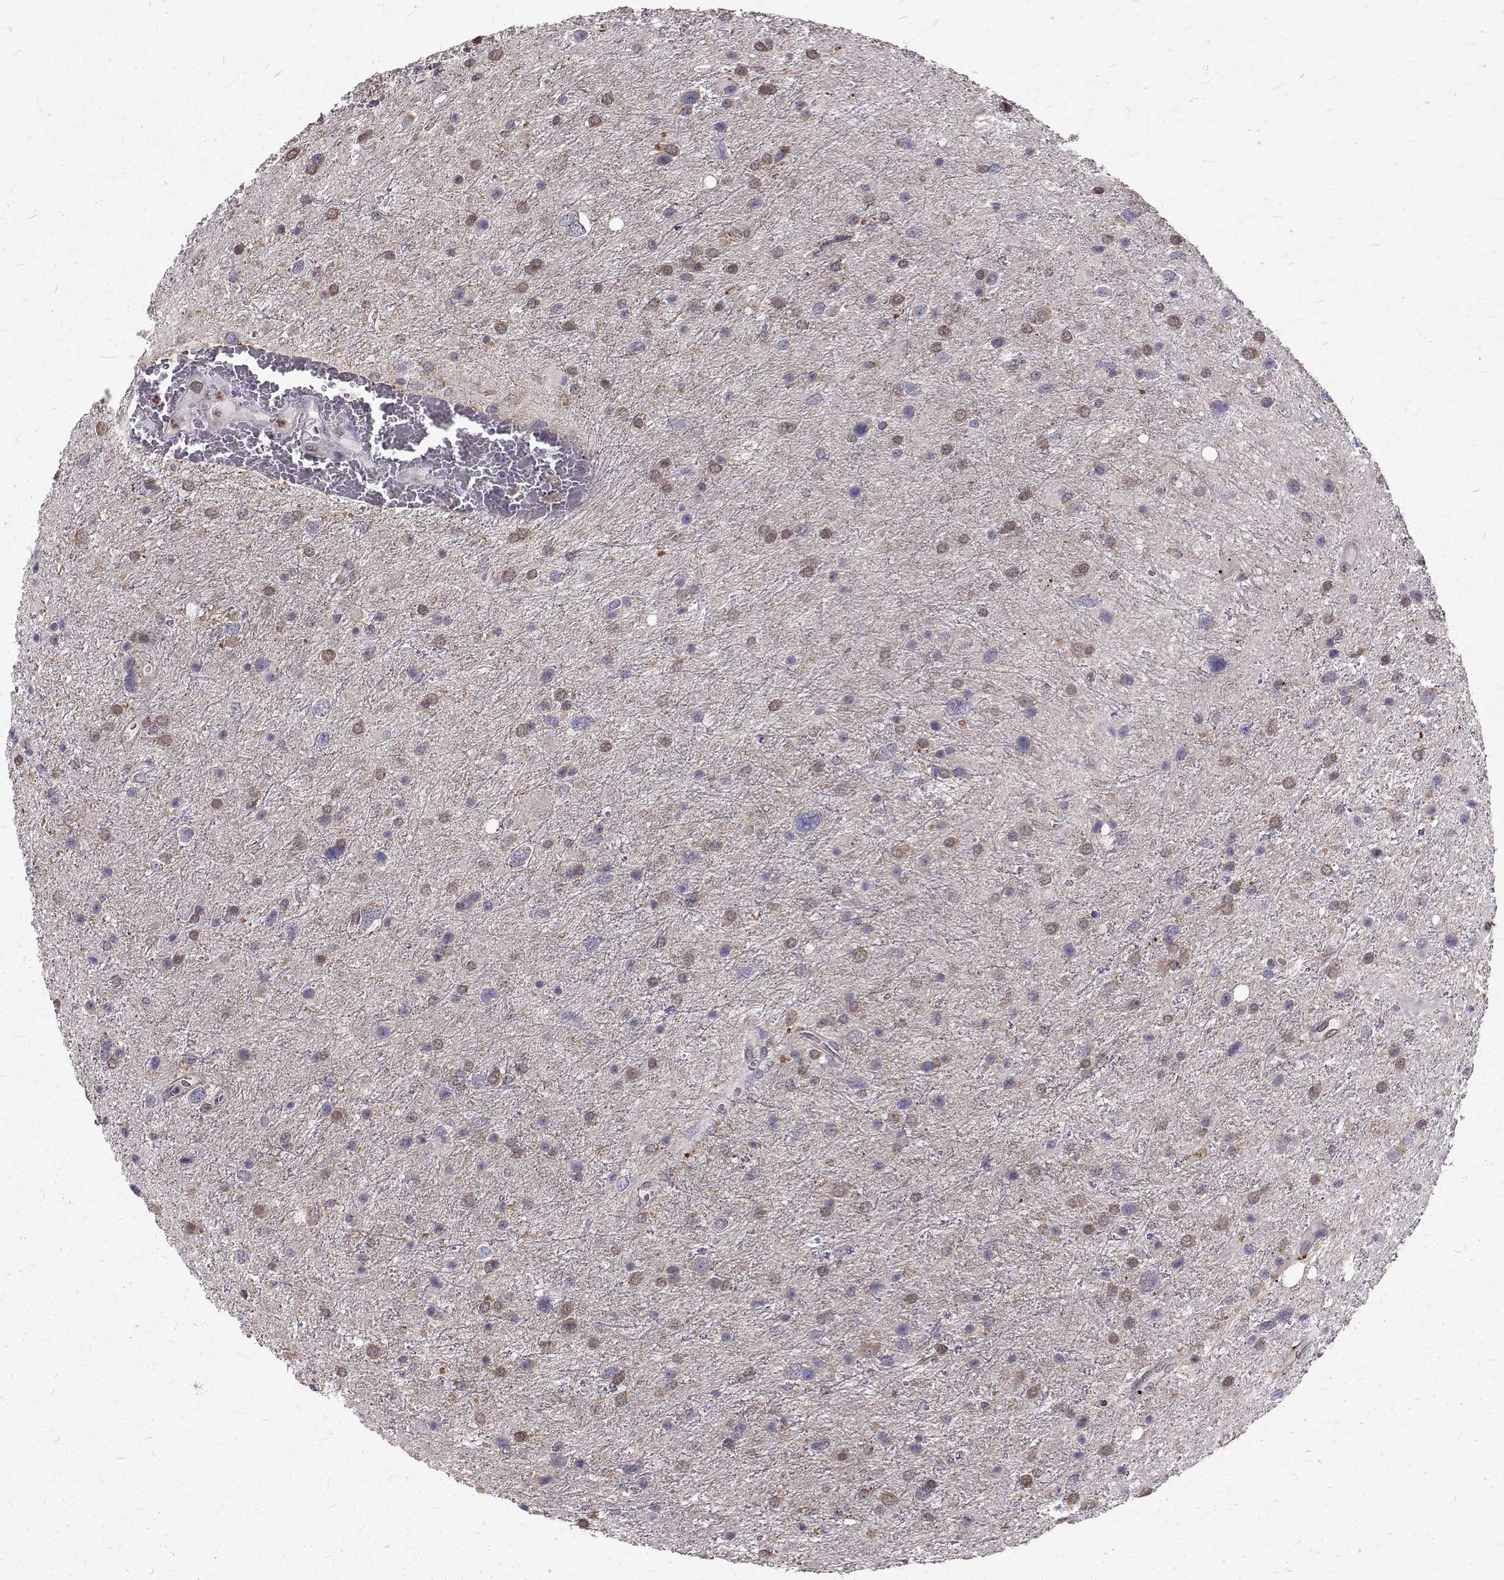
{"staining": {"intensity": "negative", "quantity": "none", "location": "none"}, "tissue": "glioma", "cell_type": "Tumor cells", "image_type": "cancer", "snomed": [{"axis": "morphology", "description": "Glioma, malignant, Low grade"}, {"axis": "topography", "description": "Brain"}], "caption": "This is an immunohistochemistry (IHC) image of malignant glioma (low-grade). There is no positivity in tumor cells.", "gene": "CCDC89", "patient": {"sex": "female", "age": 32}}